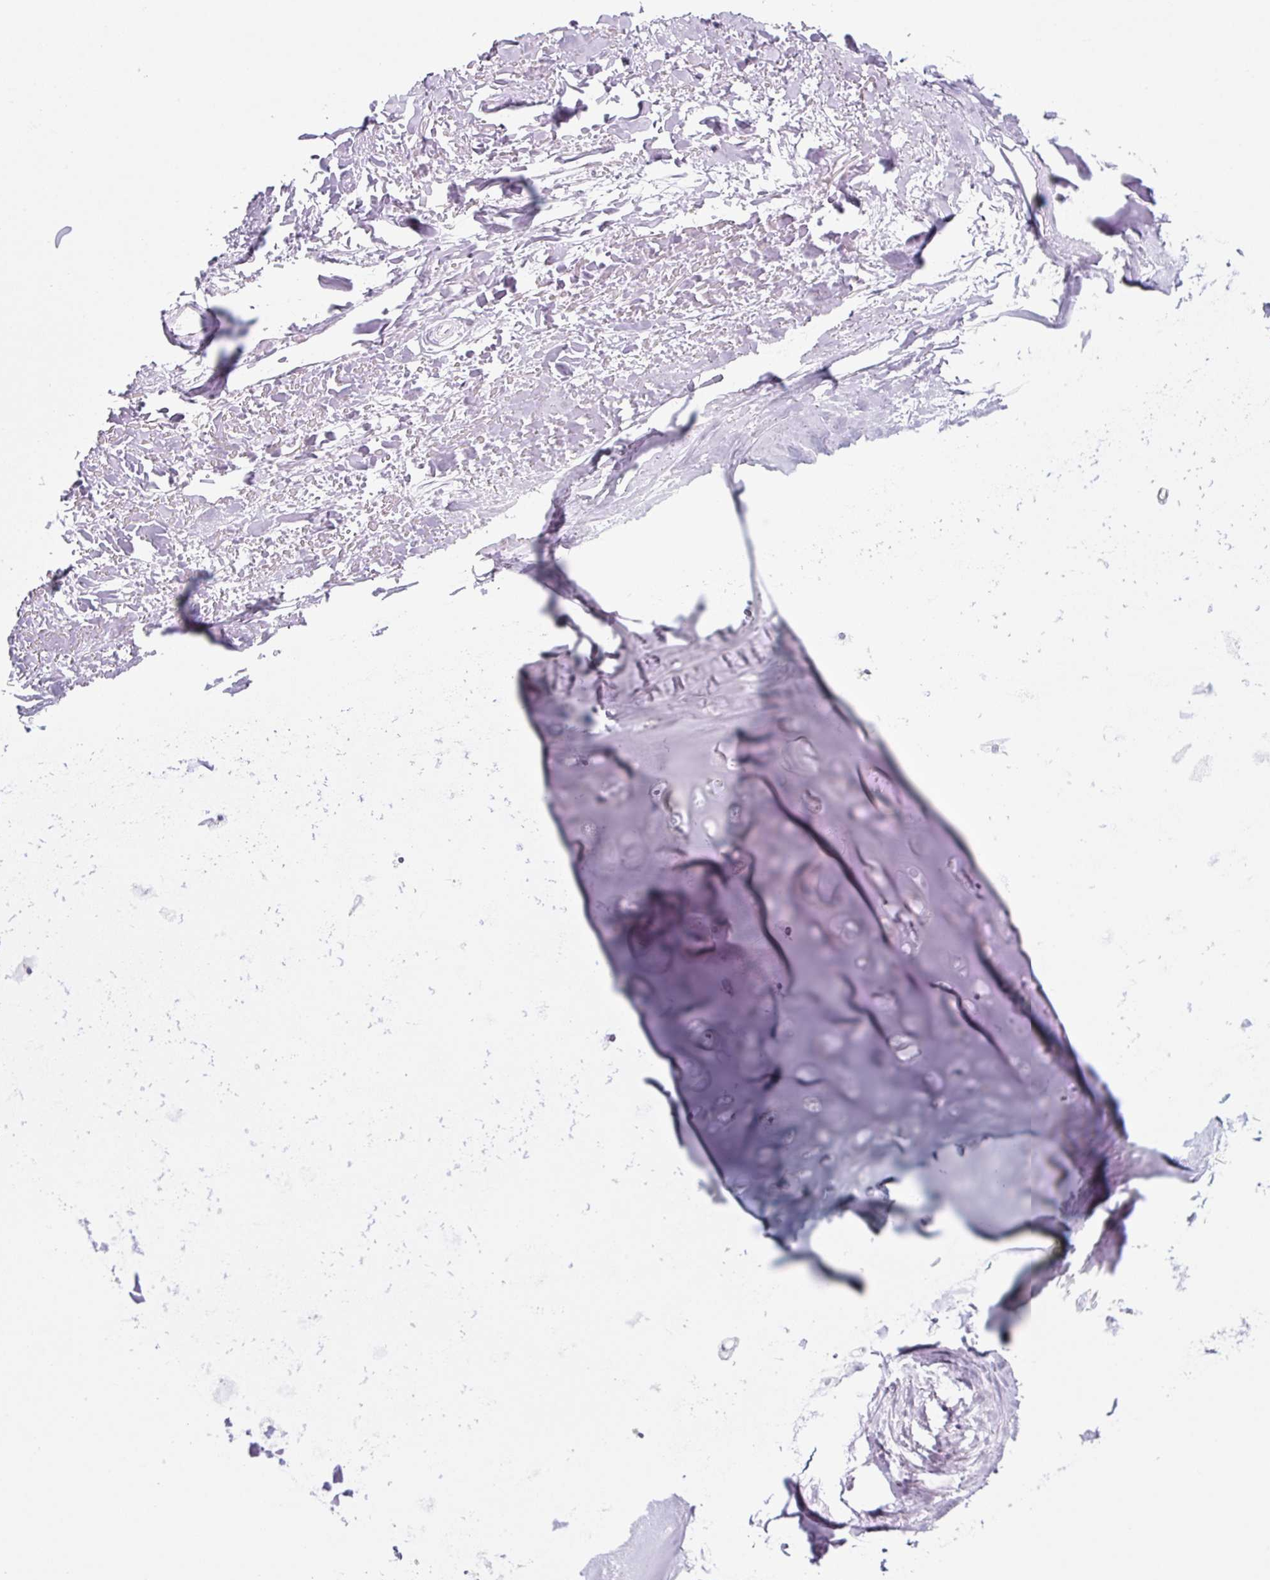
{"staining": {"intensity": "negative", "quantity": "none", "location": "none"}, "tissue": "adipose tissue", "cell_type": "Adipocytes", "image_type": "normal", "snomed": [{"axis": "morphology", "description": "Normal tissue, NOS"}, {"axis": "topography", "description": "Cartilage tissue"}], "caption": "IHC of unremarkable adipose tissue displays no positivity in adipocytes. (DAB IHC with hematoxylin counter stain).", "gene": "CCL25", "patient": {"sex": "male", "age": 57}}